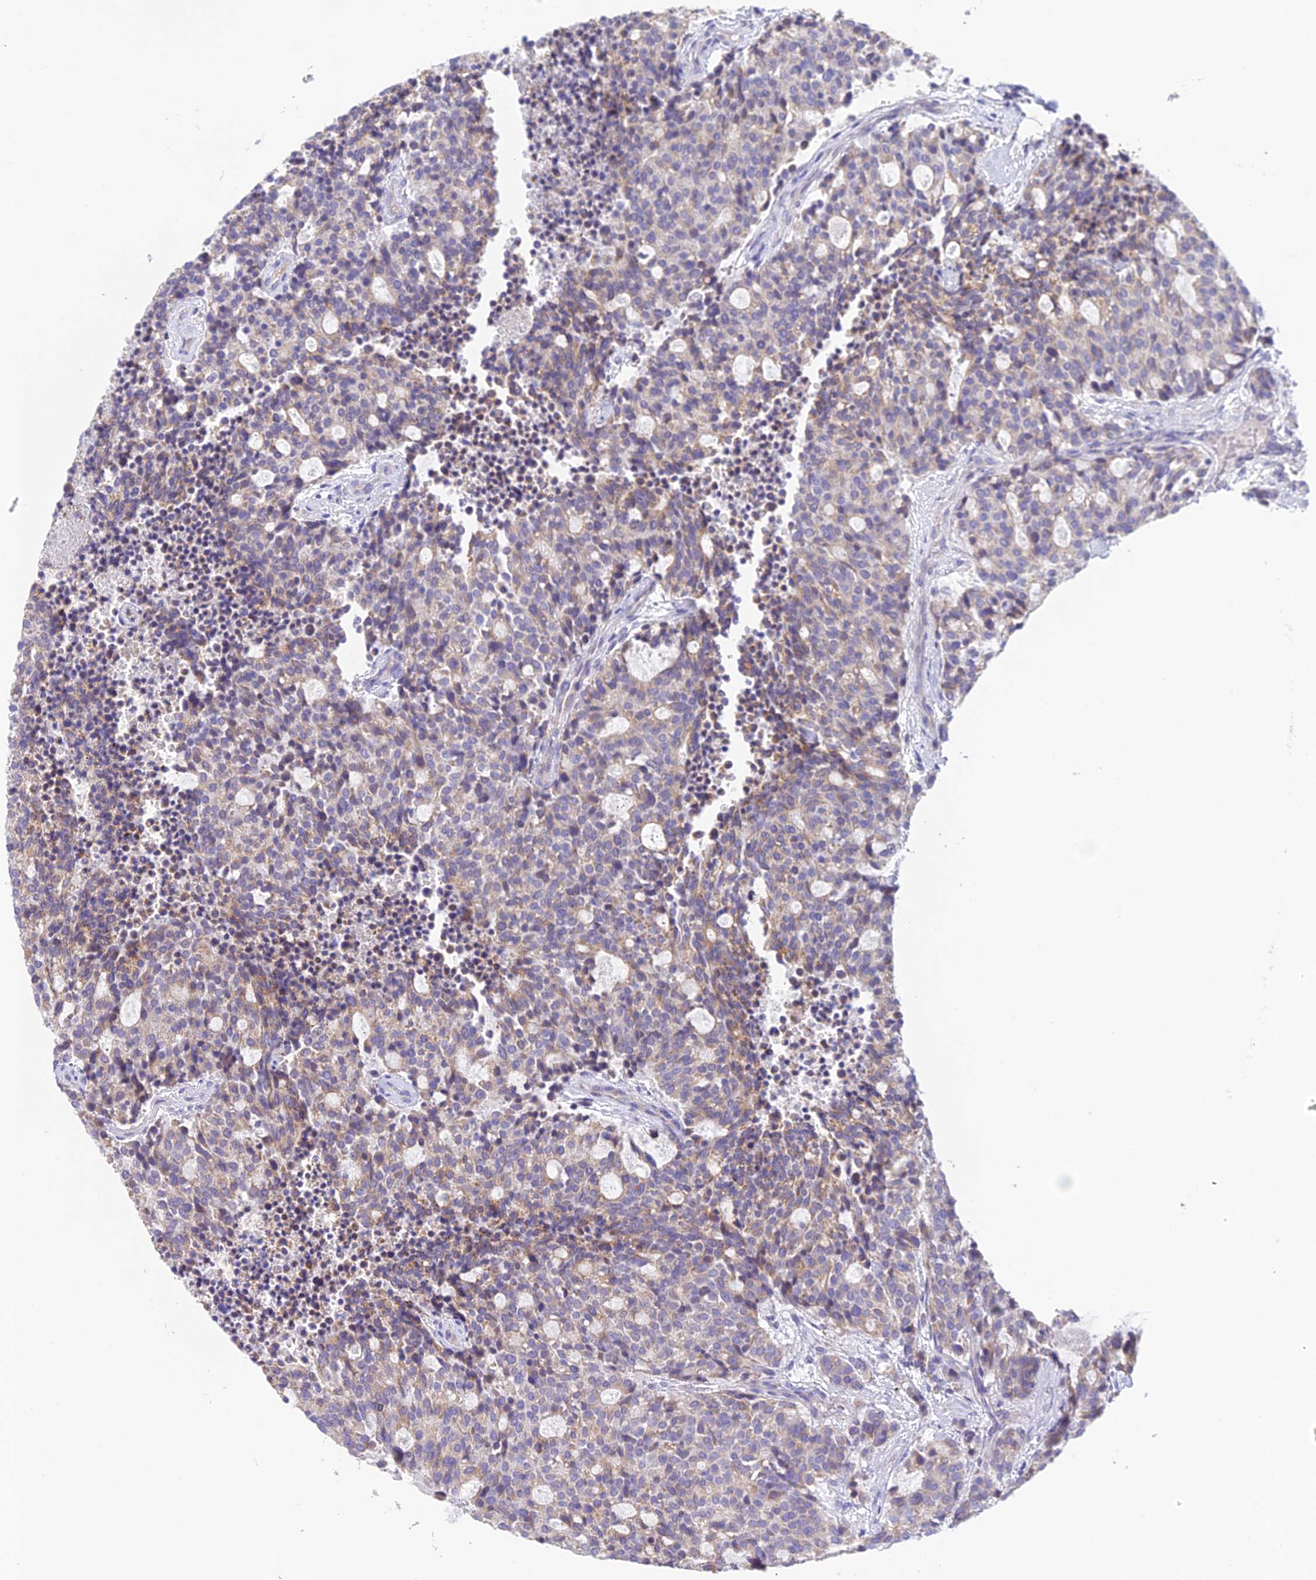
{"staining": {"intensity": "weak", "quantity": "25%-75%", "location": "cytoplasmic/membranous"}, "tissue": "carcinoid", "cell_type": "Tumor cells", "image_type": "cancer", "snomed": [{"axis": "morphology", "description": "Carcinoid, malignant, NOS"}, {"axis": "topography", "description": "Pancreas"}], "caption": "Immunohistochemistry (DAB) staining of human carcinoid reveals weak cytoplasmic/membranous protein staining in about 25%-75% of tumor cells.", "gene": "HSD17B2", "patient": {"sex": "female", "age": 54}}